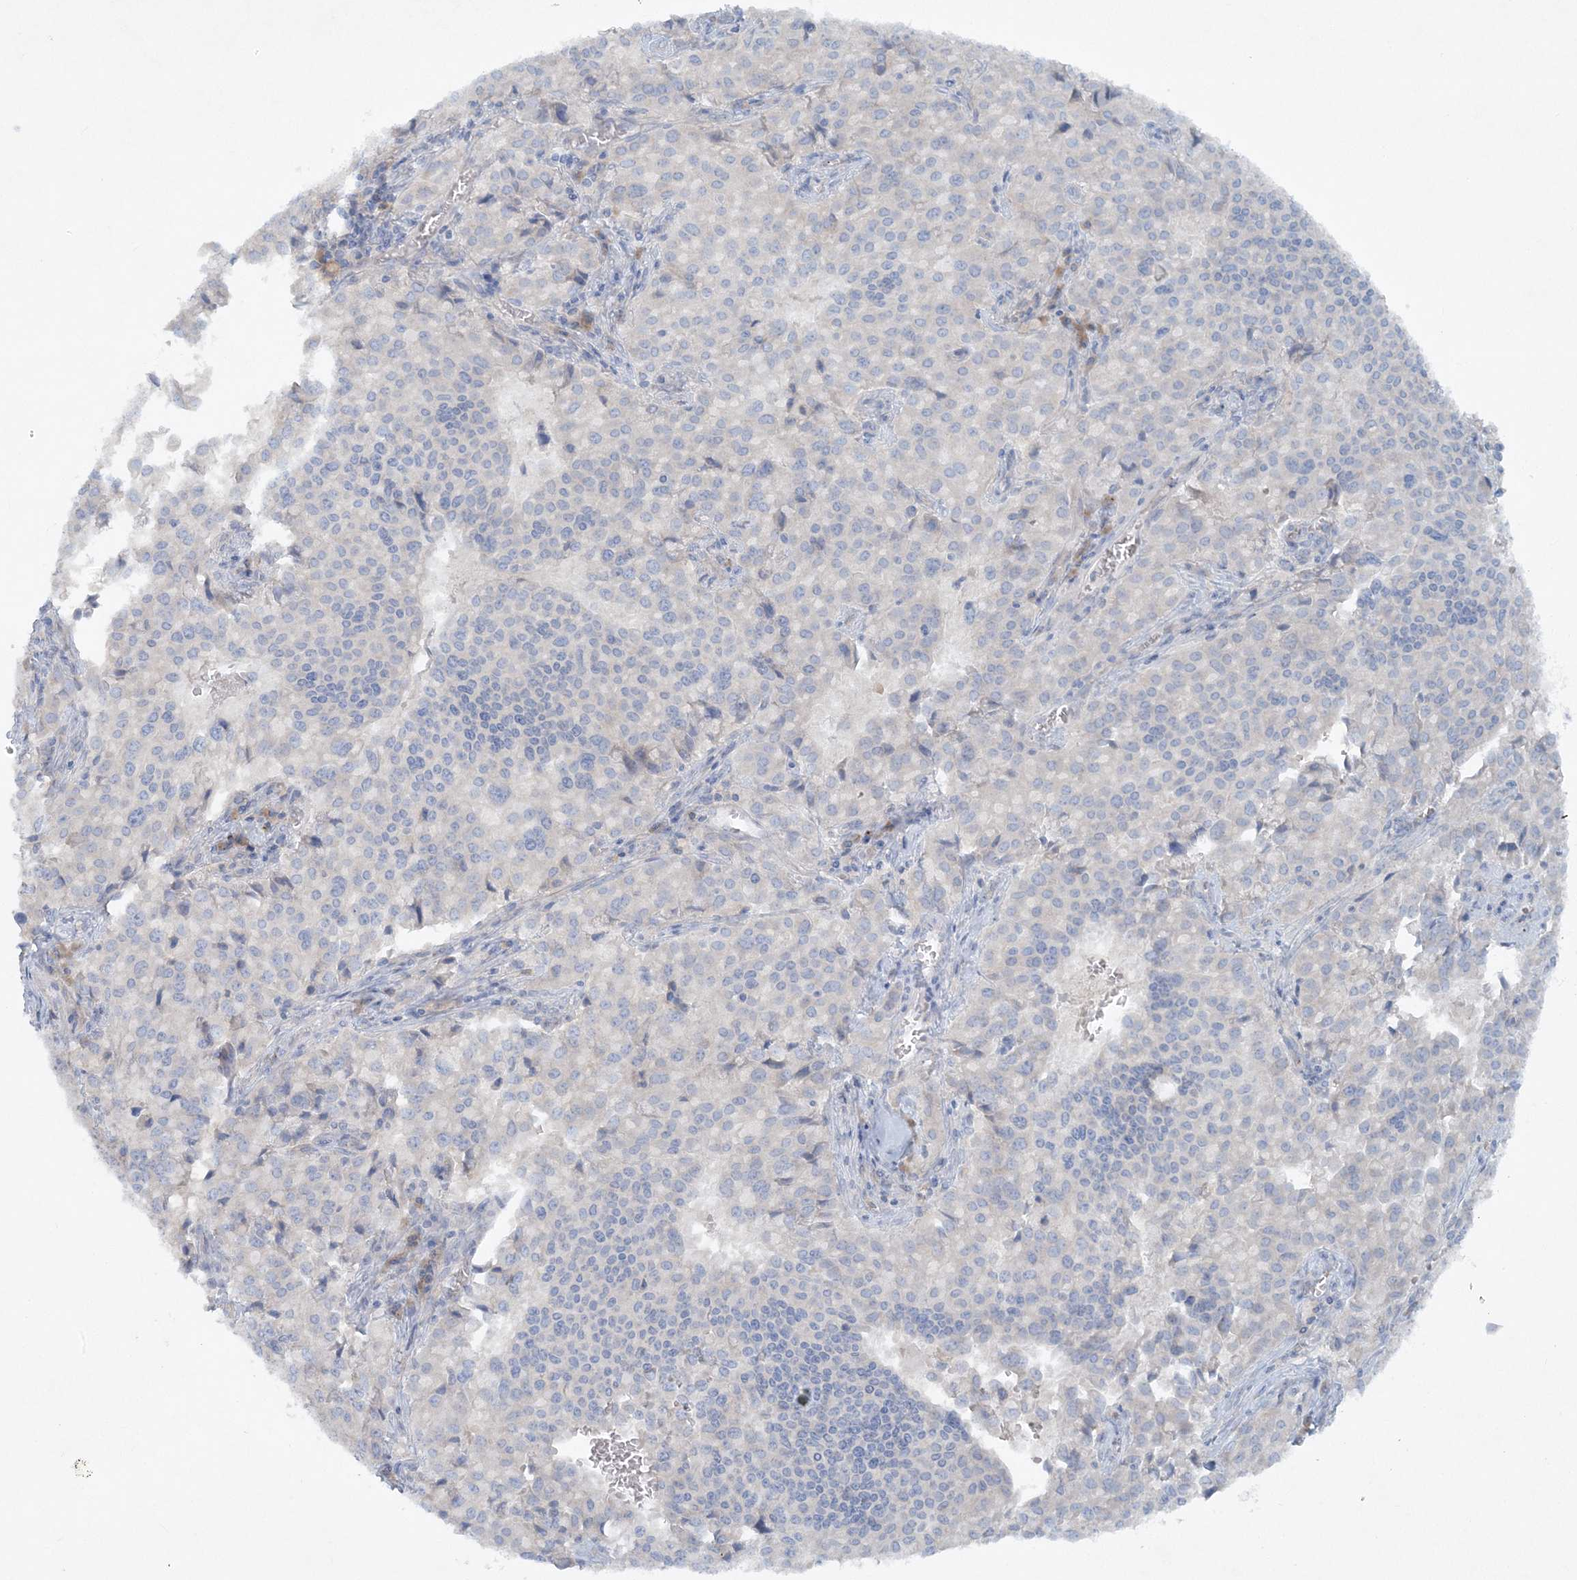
{"staining": {"intensity": "negative", "quantity": "none", "location": "none"}, "tissue": "pancreatic cancer", "cell_type": "Tumor cells", "image_type": "cancer", "snomed": [{"axis": "morphology", "description": "Adenocarcinoma, NOS"}, {"axis": "topography", "description": "Pancreas"}], "caption": "Immunohistochemistry (IHC) of human pancreatic adenocarcinoma demonstrates no staining in tumor cells.", "gene": "ATP11A", "patient": {"sex": "male", "age": 65}}